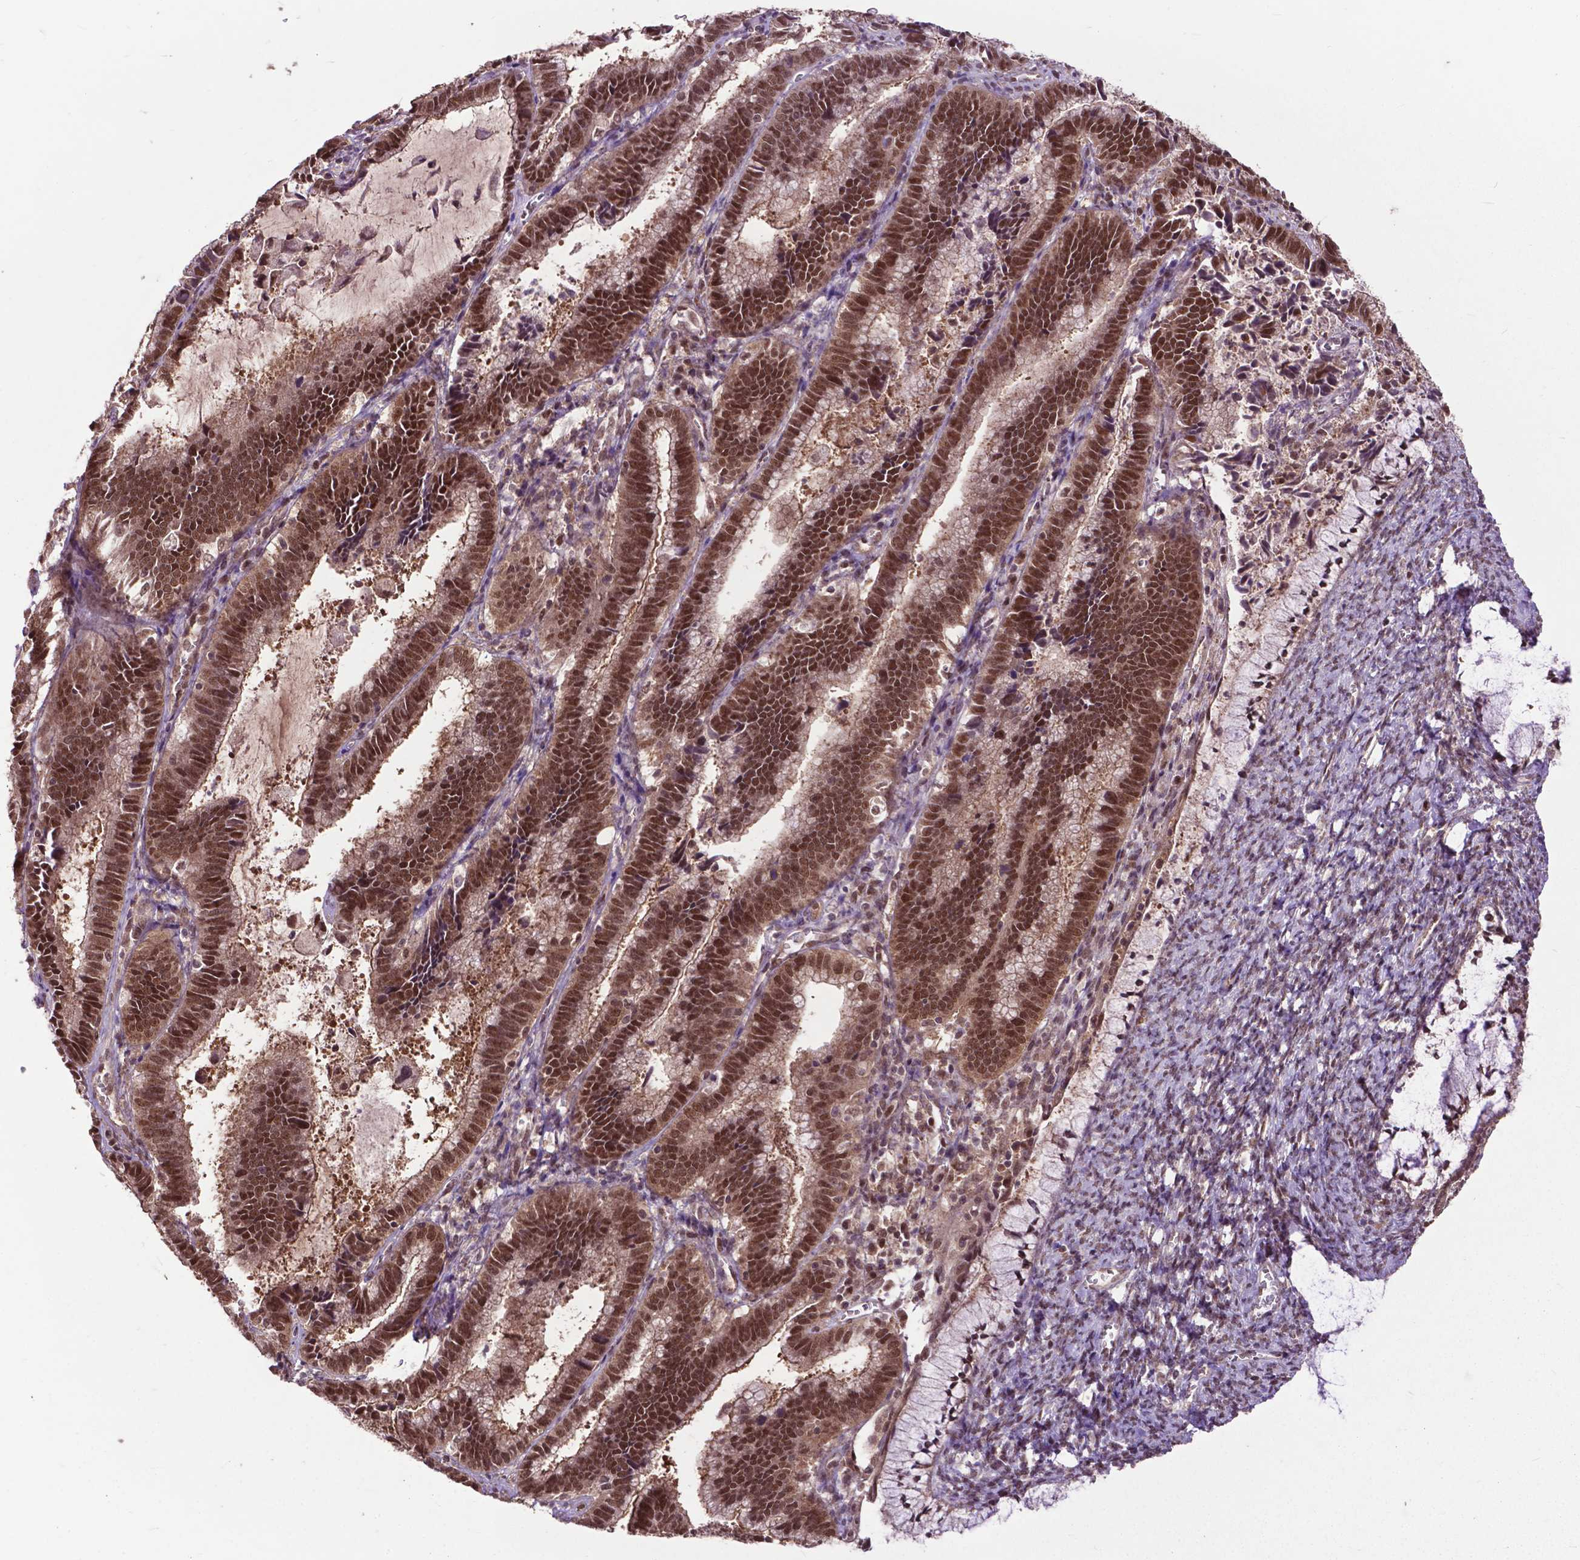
{"staining": {"intensity": "strong", "quantity": ">75%", "location": "cytoplasmic/membranous,nuclear"}, "tissue": "cervical cancer", "cell_type": "Tumor cells", "image_type": "cancer", "snomed": [{"axis": "morphology", "description": "Adenocarcinoma, NOS"}, {"axis": "topography", "description": "Cervix"}], "caption": "A brown stain highlights strong cytoplasmic/membranous and nuclear staining of a protein in human cervical adenocarcinoma tumor cells.", "gene": "FAF1", "patient": {"sex": "female", "age": 61}}